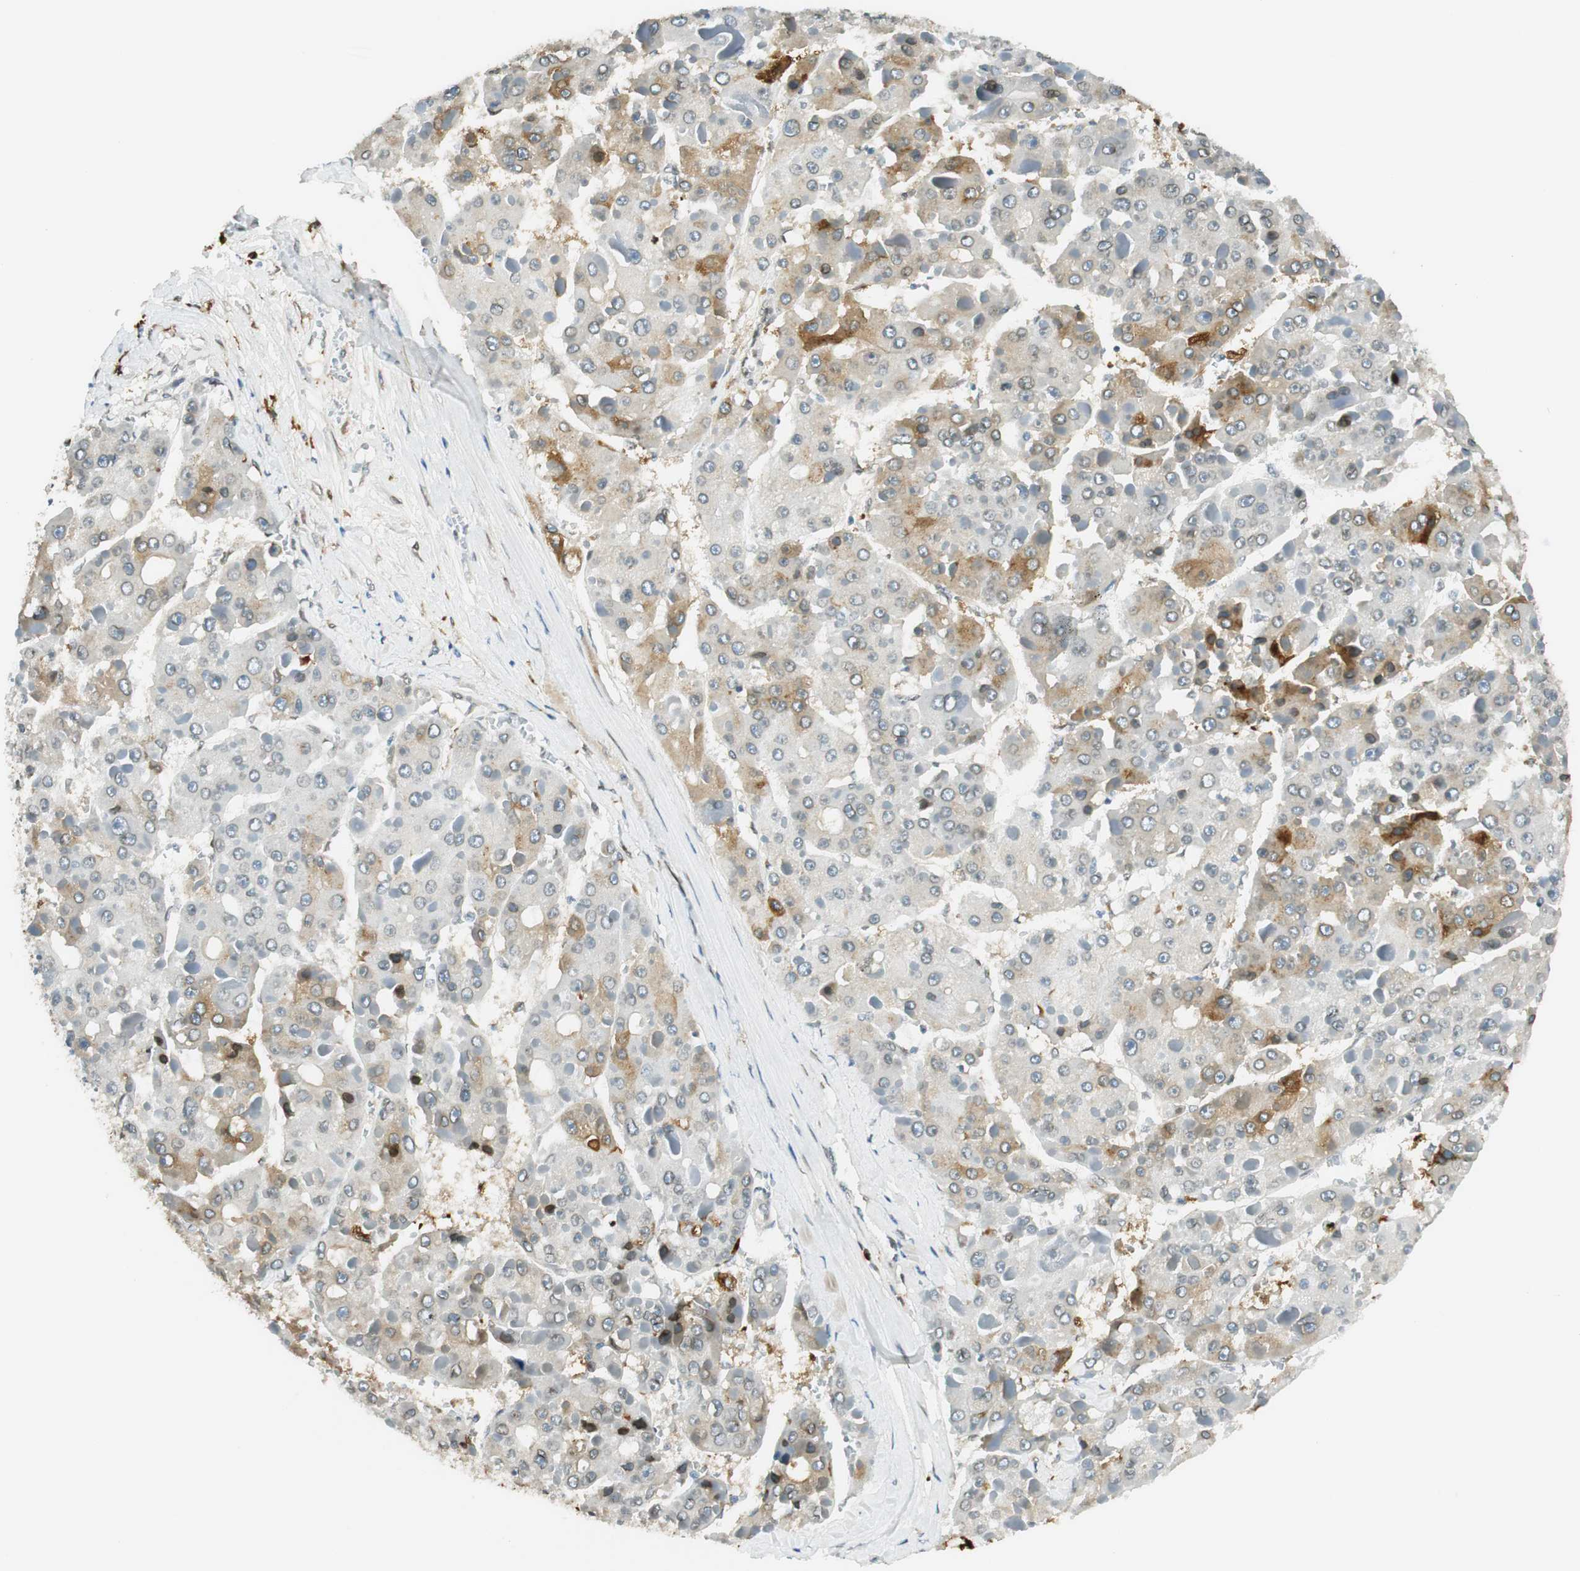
{"staining": {"intensity": "moderate", "quantity": "25%-75%", "location": "cytoplasmic/membranous"}, "tissue": "liver cancer", "cell_type": "Tumor cells", "image_type": "cancer", "snomed": [{"axis": "morphology", "description": "Carcinoma, Hepatocellular, NOS"}, {"axis": "topography", "description": "Liver"}], "caption": "Human hepatocellular carcinoma (liver) stained with a protein marker demonstrates moderate staining in tumor cells.", "gene": "TMEM260", "patient": {"sex": "female", "age": 73}}